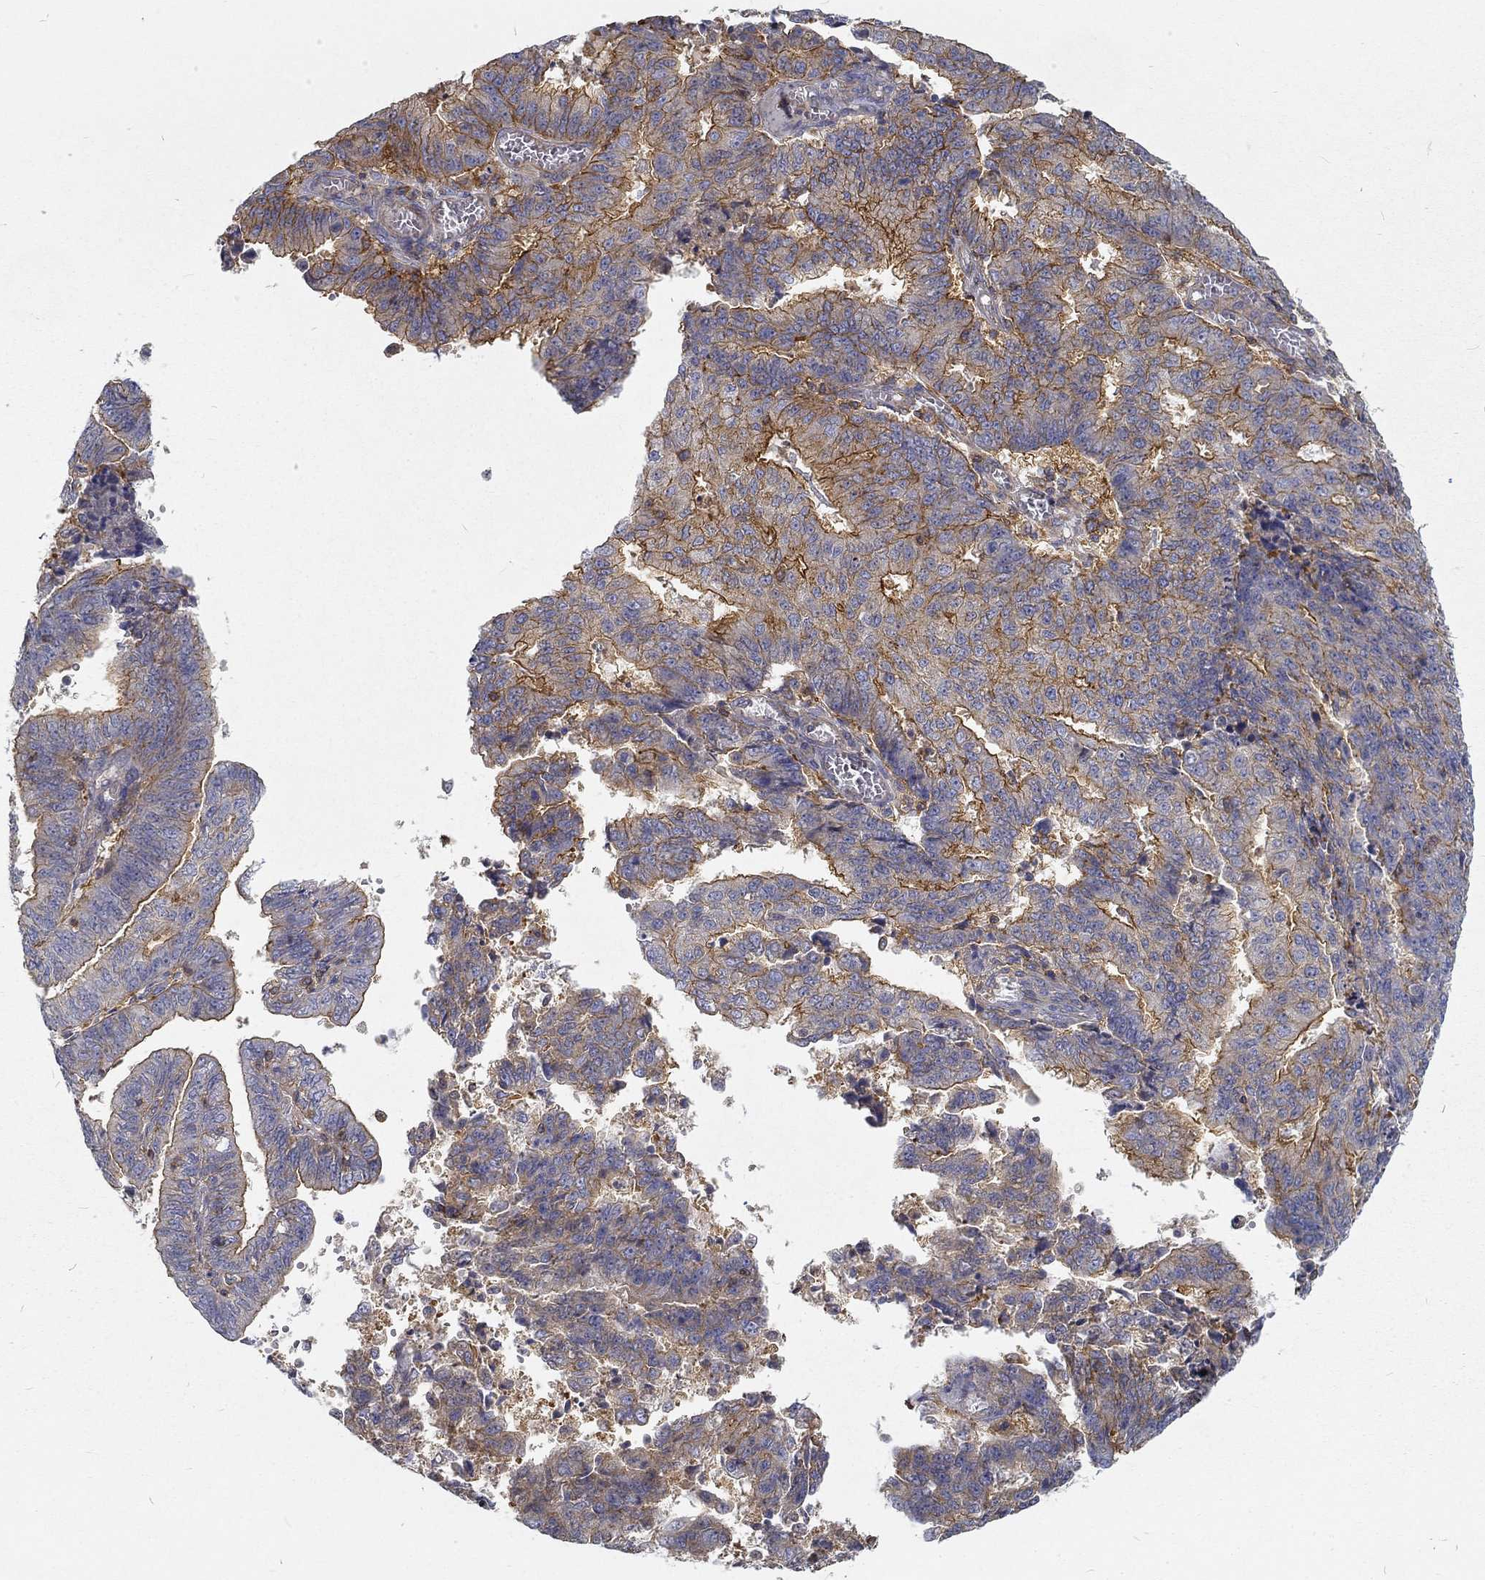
{"staining": {"intensity": "moderate", "quantity": "<25%", "location": "cytoplasmic/membranous"}, "tissue": "endometrial cancer", "cell_type": "Tumor cells", "image_type": "cancer", "snomed": [{"axis": "morphology", "description": "Adenocarcinoma, NOS"}, {"axis": "topography", "description": "Endometrium"}], "caption": "A brown stain labels moderate cytoplasmic/membranous staining of a protein in endometrial adenocarcinoma tumor cells.", "gene": "MTMR11", "patient": {"sex": "female", "age": 82}}